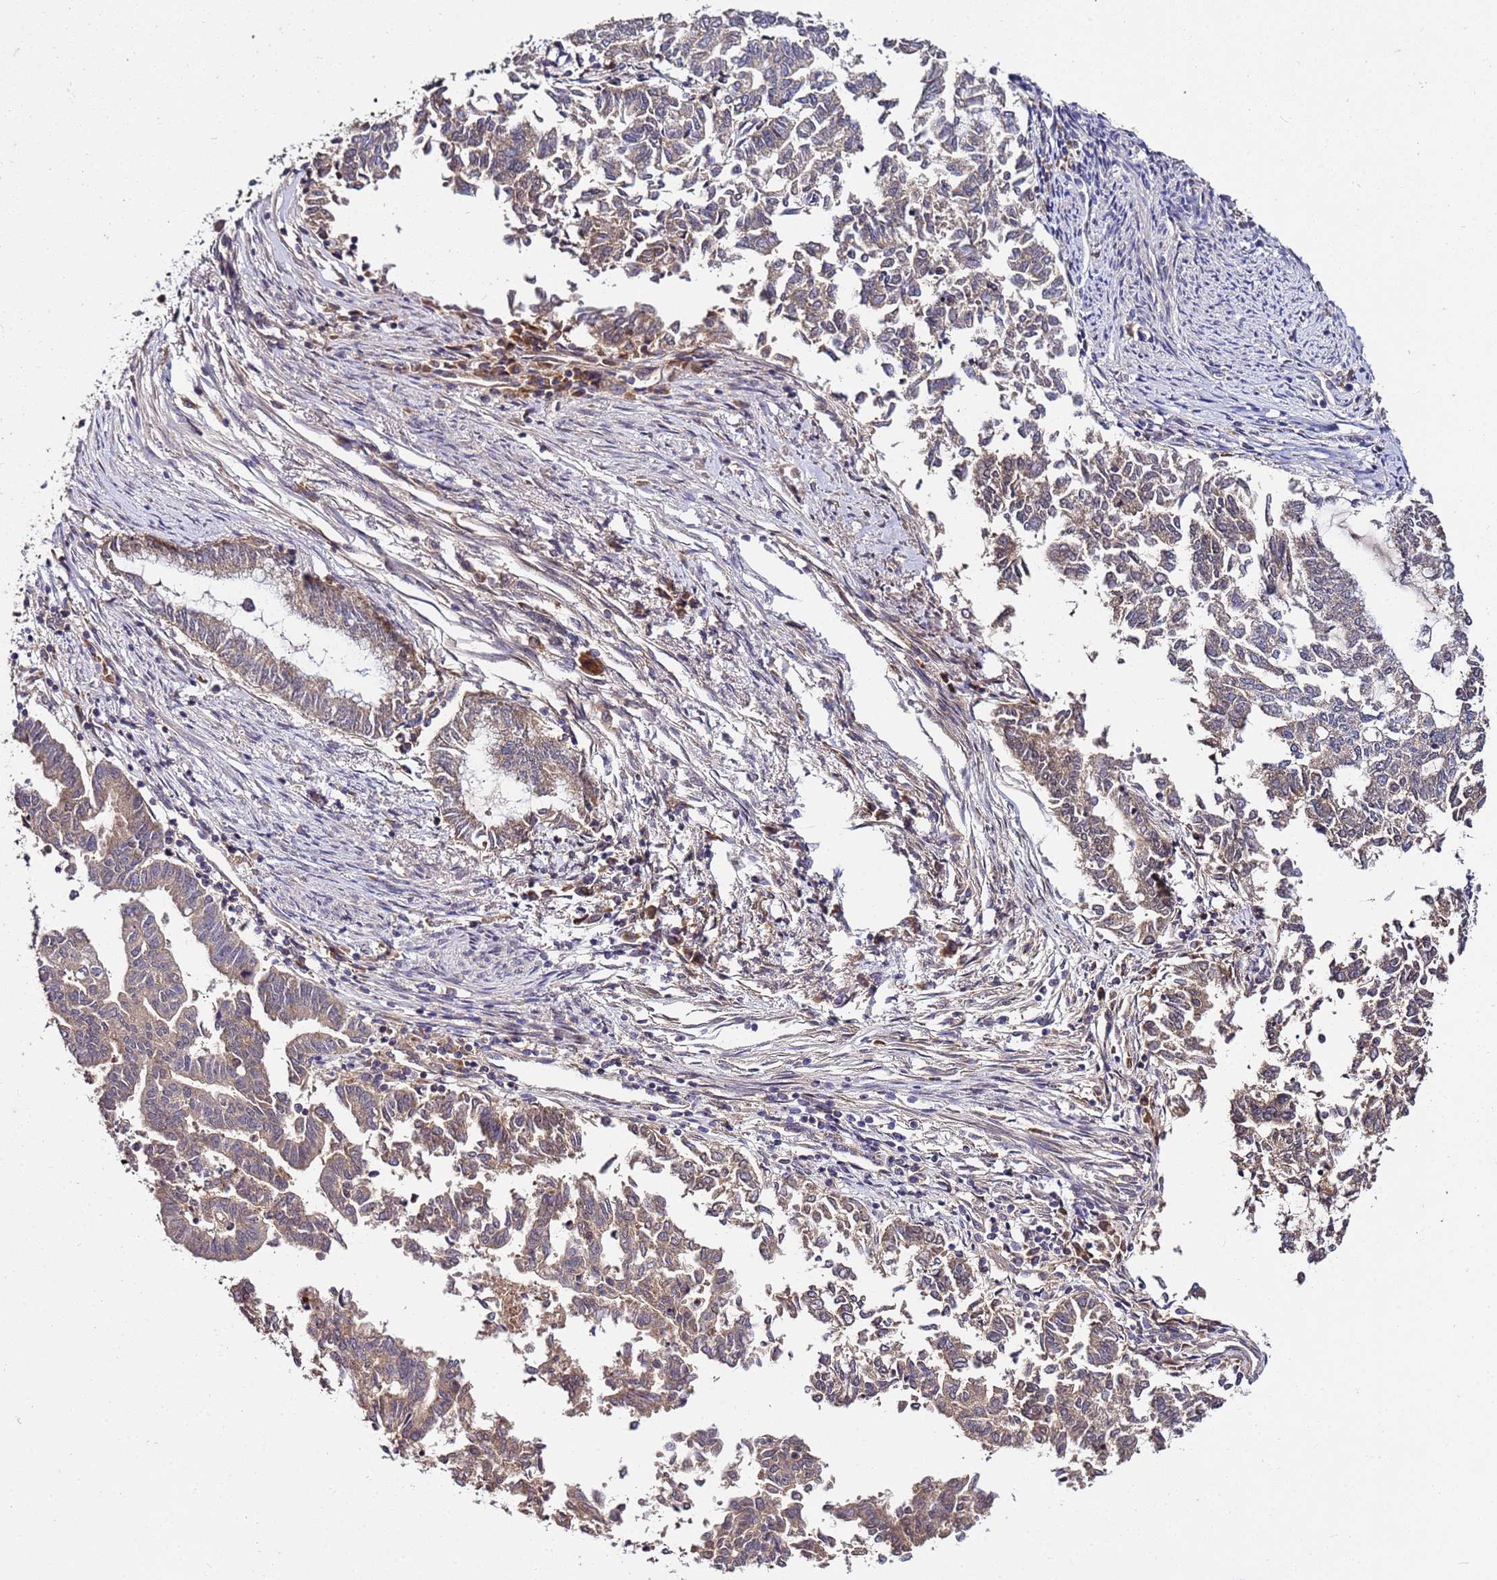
{"staining": {"intensity": "weak", "quantity": "25%-75%", "location": "cytoplasmic/membranous"}, "tissue": "endometrial cancer", "cell_type": "Tumor cells", "image_type": "cancer", "snomed": [{"axis": "morphology", "description": "Adenocarcinoma, NOS"}, {"axis": "topography", "description": "Endometrium"}], "caption": "Immunohistochemical staining of endometrial cancer shows low levels of weak cytoplasmic/membranous staining in approximately 25%-75% of tumor cells. (Stains: DAB (3,3'-diaminobenzidine) in brown, nuclei in blue, Microscopy: brightfield microscopy at high magnification).", "gene": "GSPT2", "patient": {"sex": "female", "age": 79}}